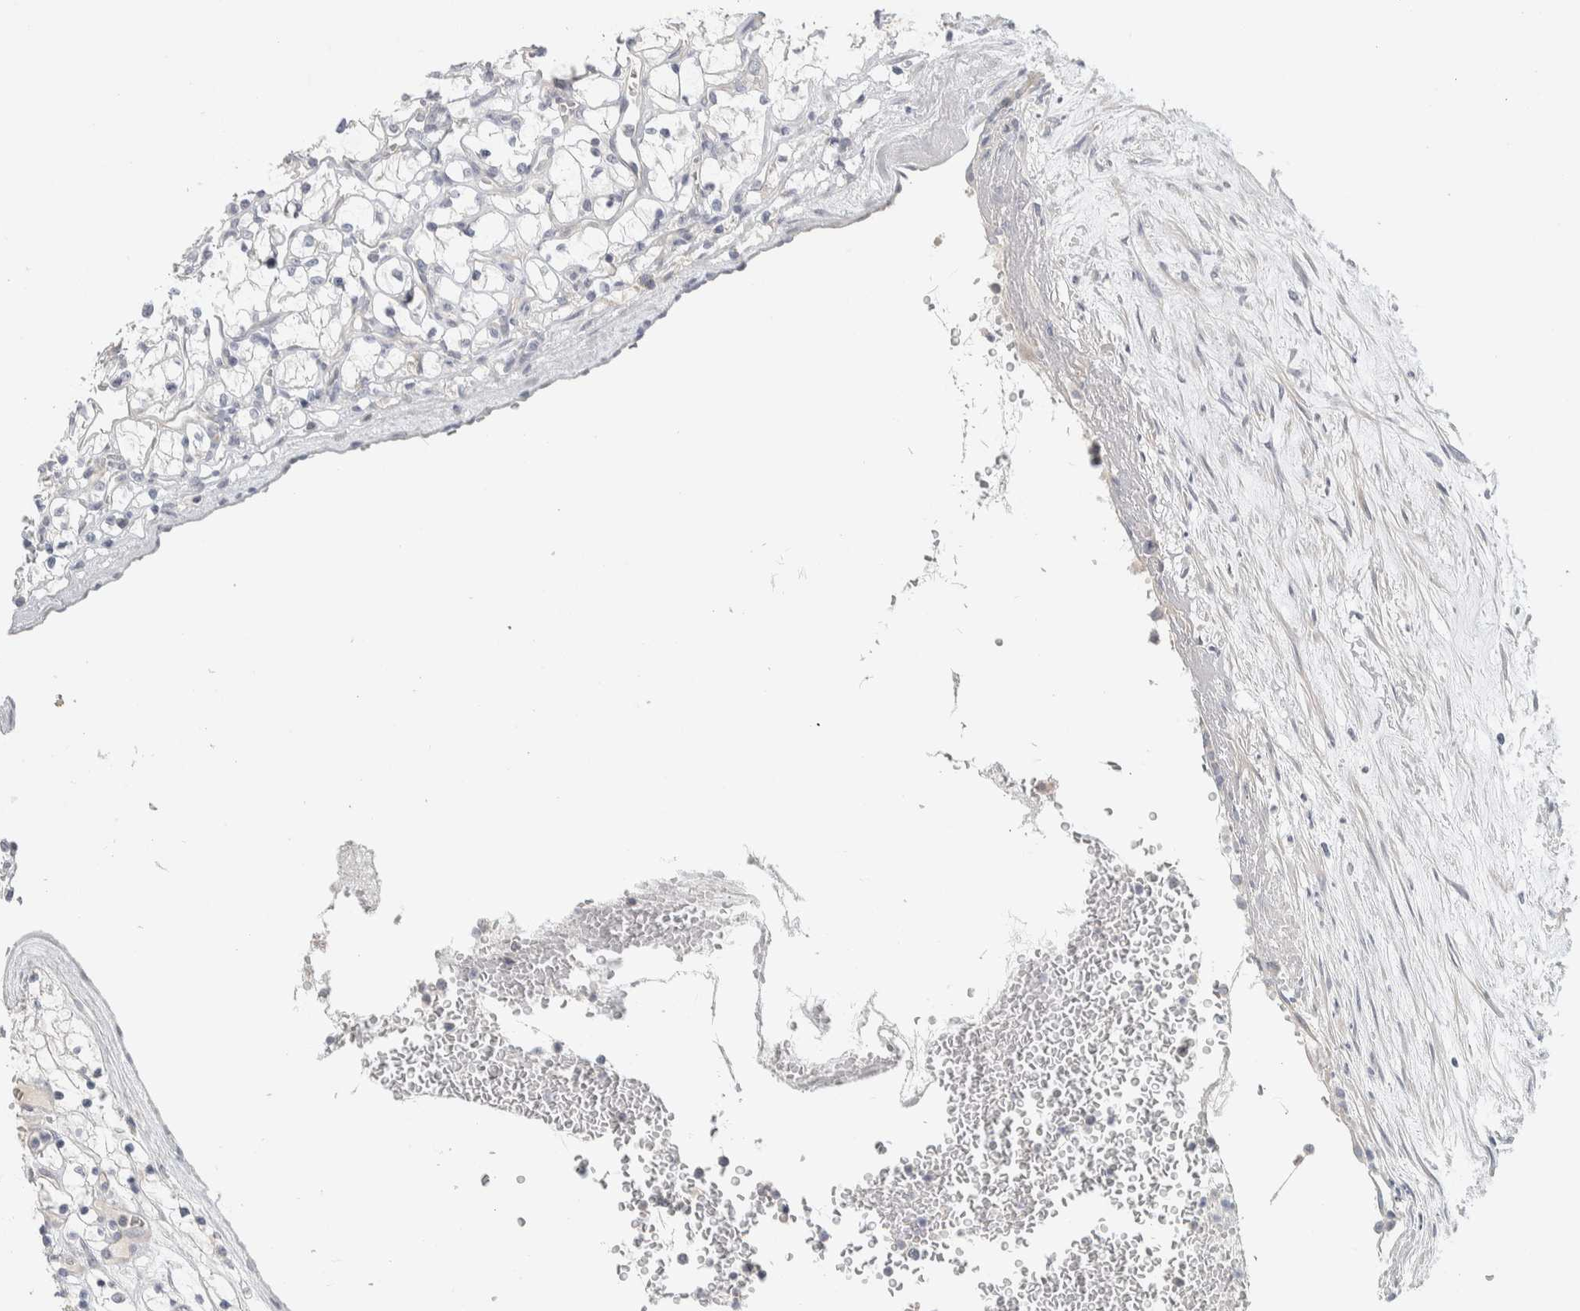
{"staining": {"intensity": "negative", "quantity": "none", "location": "none"}, "tissue": "renal cancer", "cell_type": "Tumor cells", "image_type": "cancer", "snomed": [{"axis": "morphology", "description": "Adenocarcinoma, NOS"}, {"axis": "topography", "description": "Kidney"}], "caption": "IHC of renal adenocarcinoma displays no staining in tumor cells. (IHC, brightfield microscopy, high magnification).", "gene": "DCXR", "patient": {"sex": "female", "age": 69}}